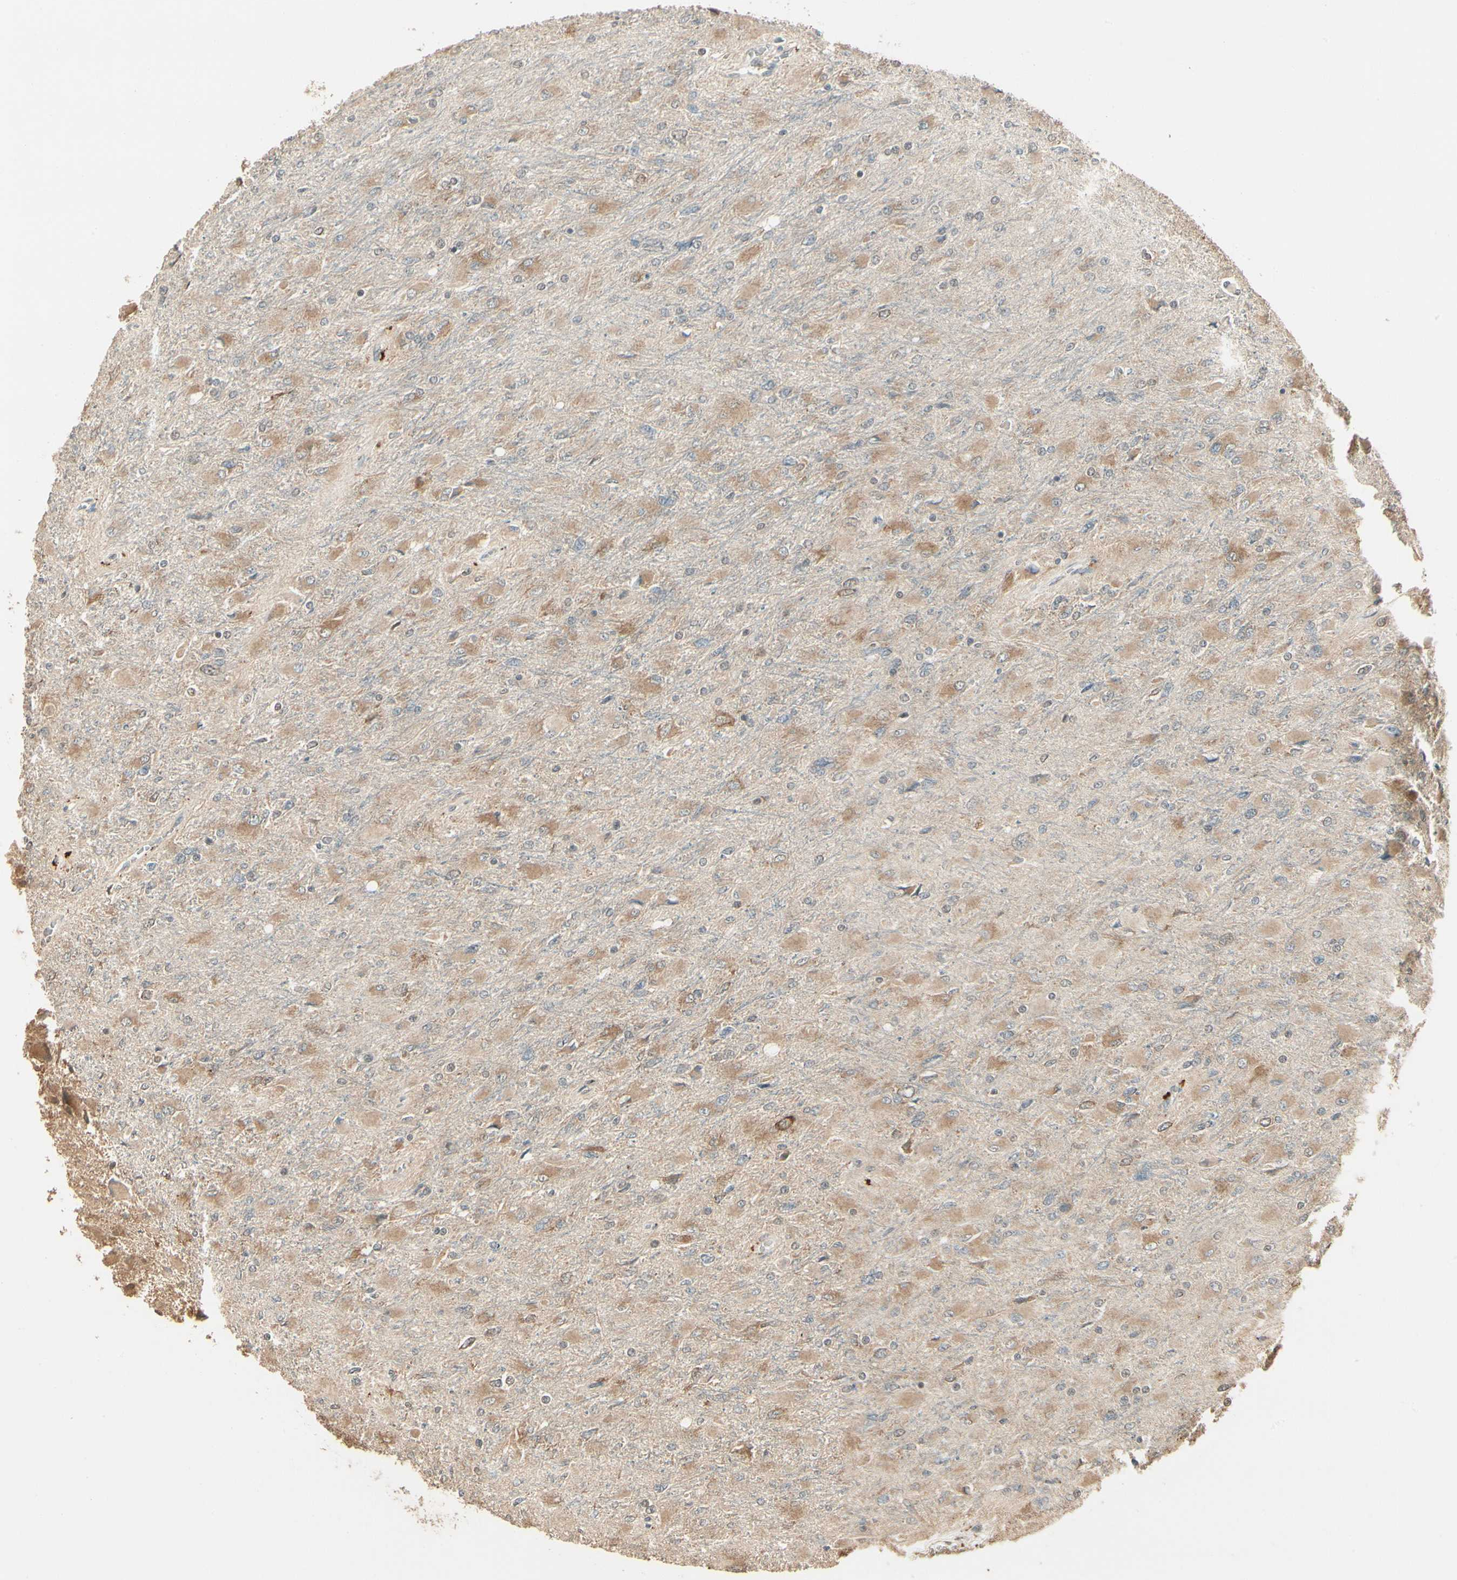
{"staining": {"intensity": "moderate", "quantity": ">75%", "location": "cytoplasmic/membranous"}, "tissue": "glioma", "cell_type": "Tumor cells", "image_type": "cancer", "snomed": [{"axis": "morphology", "description": "Glioma, malignant, High grade"}, {"axis": "topography", "description": "Cerebral cortex"}], "caption": "Immunohistochemistry (DAB) staining of malignant high-grade glioma exhibits moderate cytoplasmic/membranous protein positivity in approximately >75% of tumor cells.", "gene": "CCT7", "patient": {"sex": "female", "age": 36}}